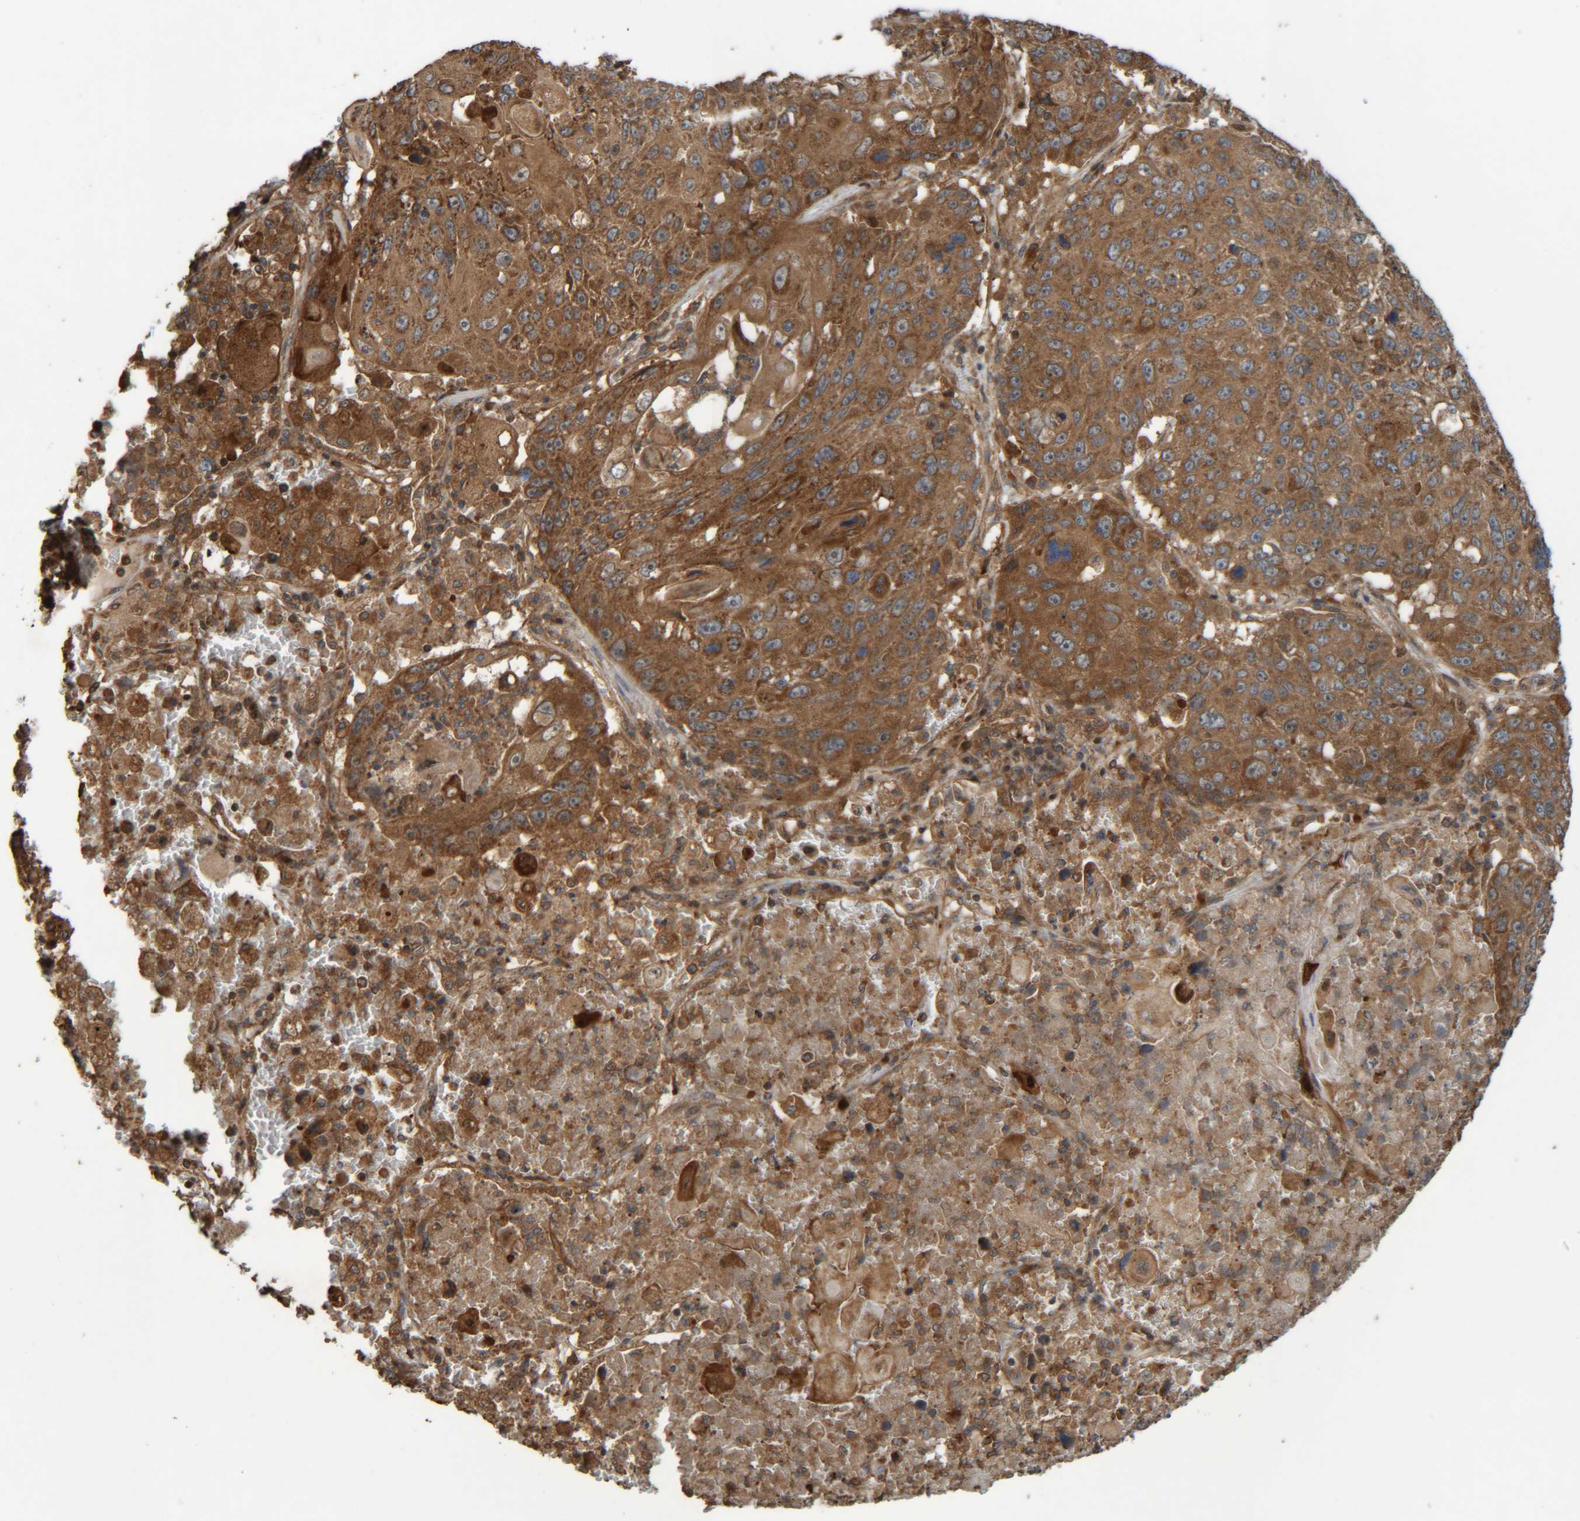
{"staining": {"intensity": "strong", "quantity": ">75%", "location": "cytoplasmic/membranous"}, "tissue": "lung cancer", "cell_type": "Tumor cells", "image_type": "cancer", "snomed": [{"axis": "morphology", "description": "Squamous cell carcinoma, NOS"}, {"axis": "topography", "description": "Lung"}], "caption": "Immunohistochemical staining of human lung cancer exhibits high levels of strong cytoplasmic/membranous protein positivity in approximately >75% of tumor cells.", "gene": "CCDC57", "patient": {"sex": "male", "age": 61}}